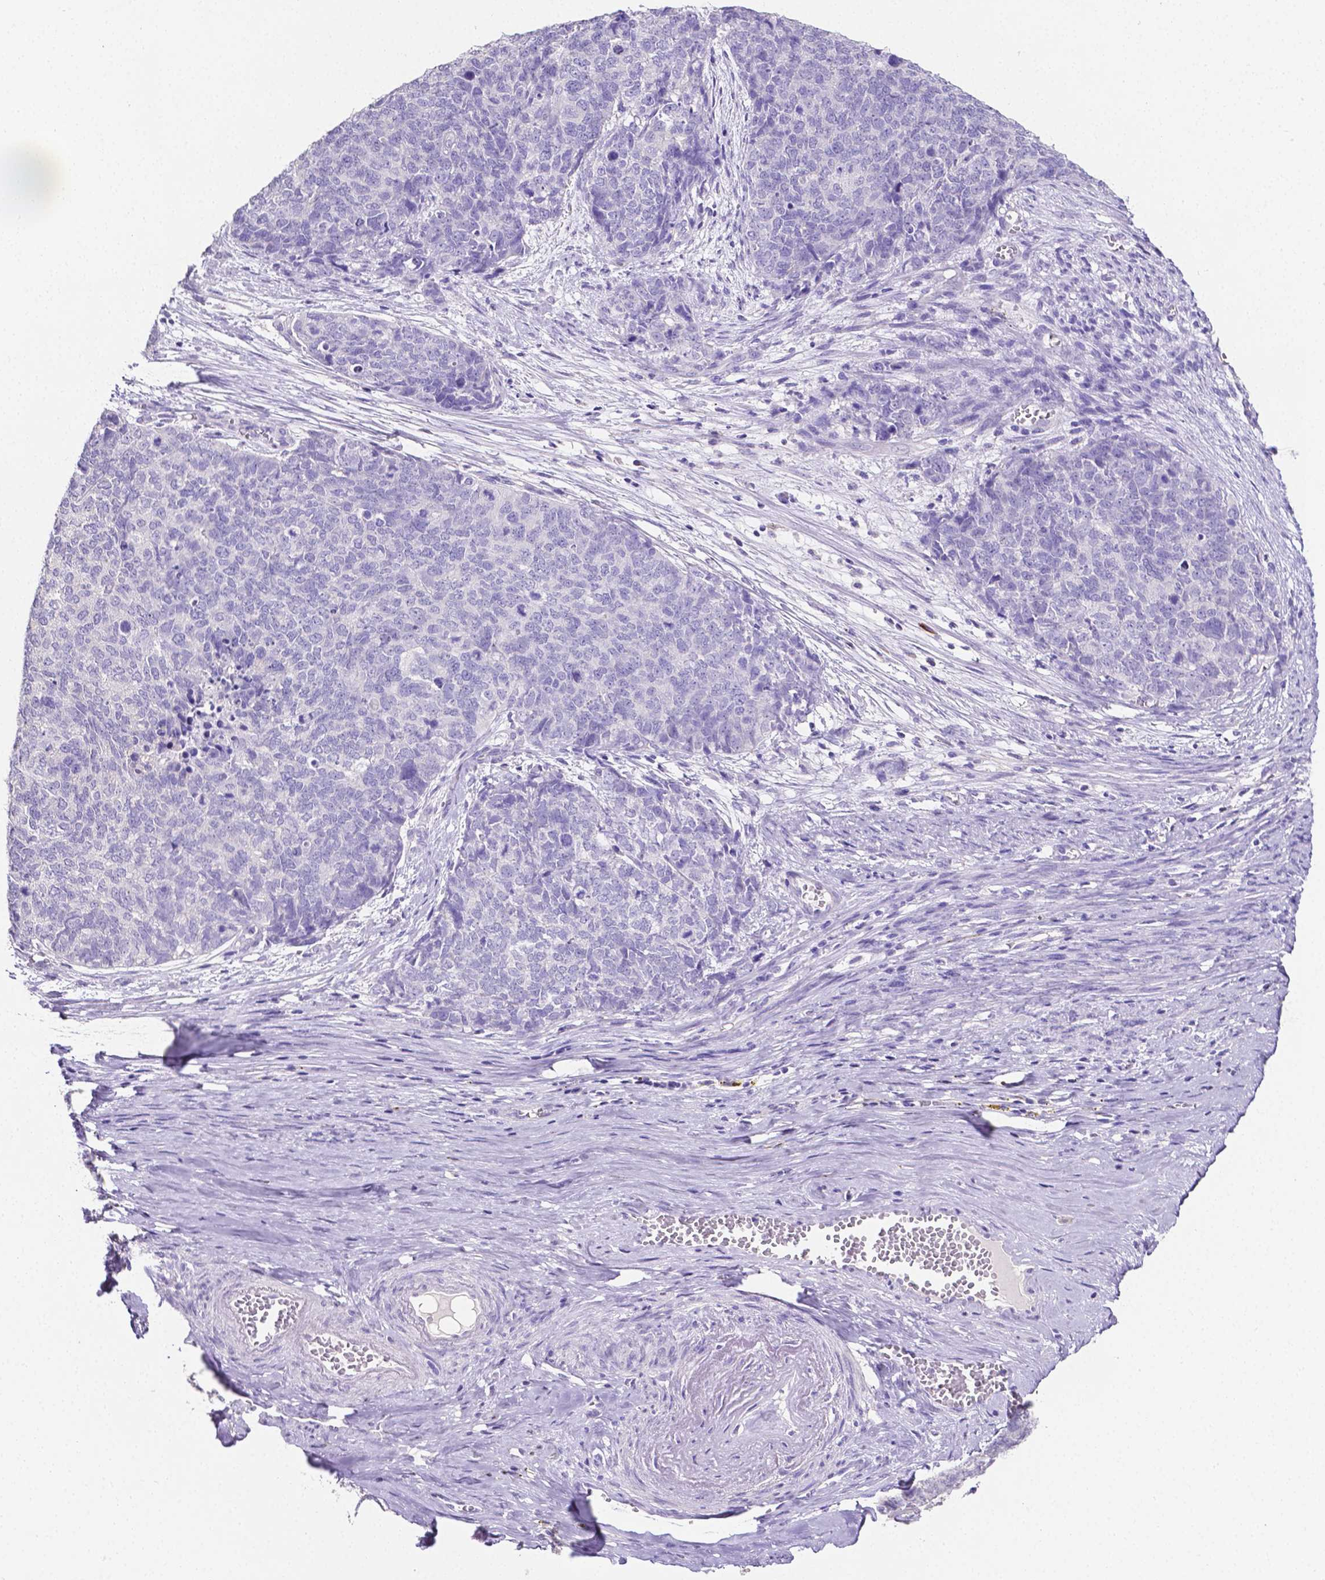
{"staining": {"intensity": "negative", "quantity": "none", "location": "none"}, "tissue": "cervical cancer", "cell_type": "Tumor cells", "image_type": "cancer", "snomed": [{"axis": "morphology", "description": "Squamous cell carcinoma, NOS"}, {"axis": "topography", "description": "Cervix"}], "caption": "Histopathology image shows no protein positivity in tumor cells of cervical cancer tissue.", "gene": "SLC22A2", "patient": {"sex": "female", "age": 63}}